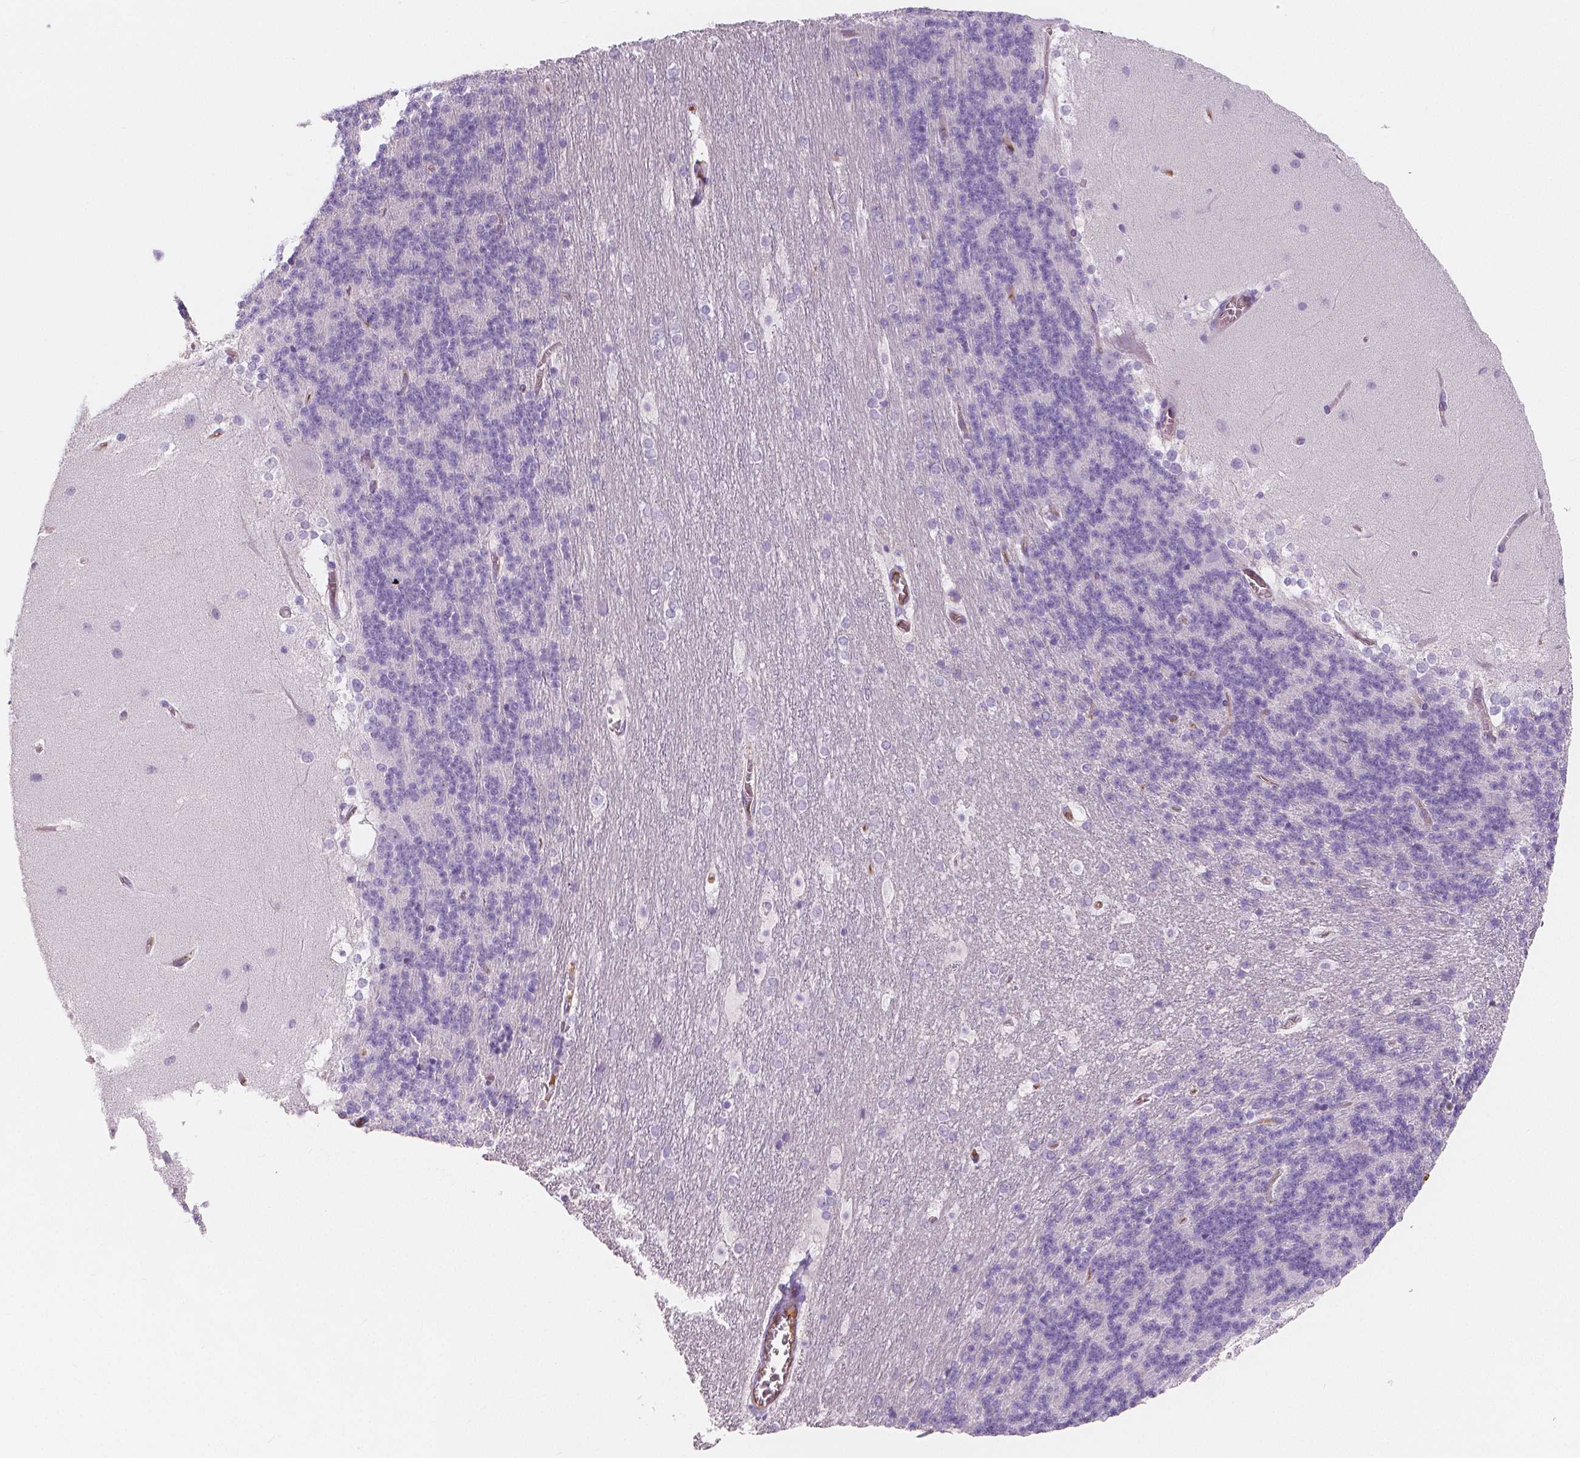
{"staining": {"intensity": "negative", "quantity": "none", "location": "none"}, "tissue": "cerebellum", "cell_type": "Cells in granular layer", "image_type": "normal", "snomed": [{"axis": "morphology", "description": "Normal tissue, NOS"}, {"axis": "topography", "description": "Cerebellum"}], "caption": "Immunohistochemistry (IHC) image of benign cerebellum: cerebellum stained with DAB displays no significant protein positivity in cells in granular layer. The staining was performed using DAB (3,3'-diaminobenzidine) to visualize the protein expression in brown, while the nuclei were stained in blue with hematoxylin (Magnification: 20x).", "gene": "APOA4", "patient": {"sex": "female", "age": 19}}